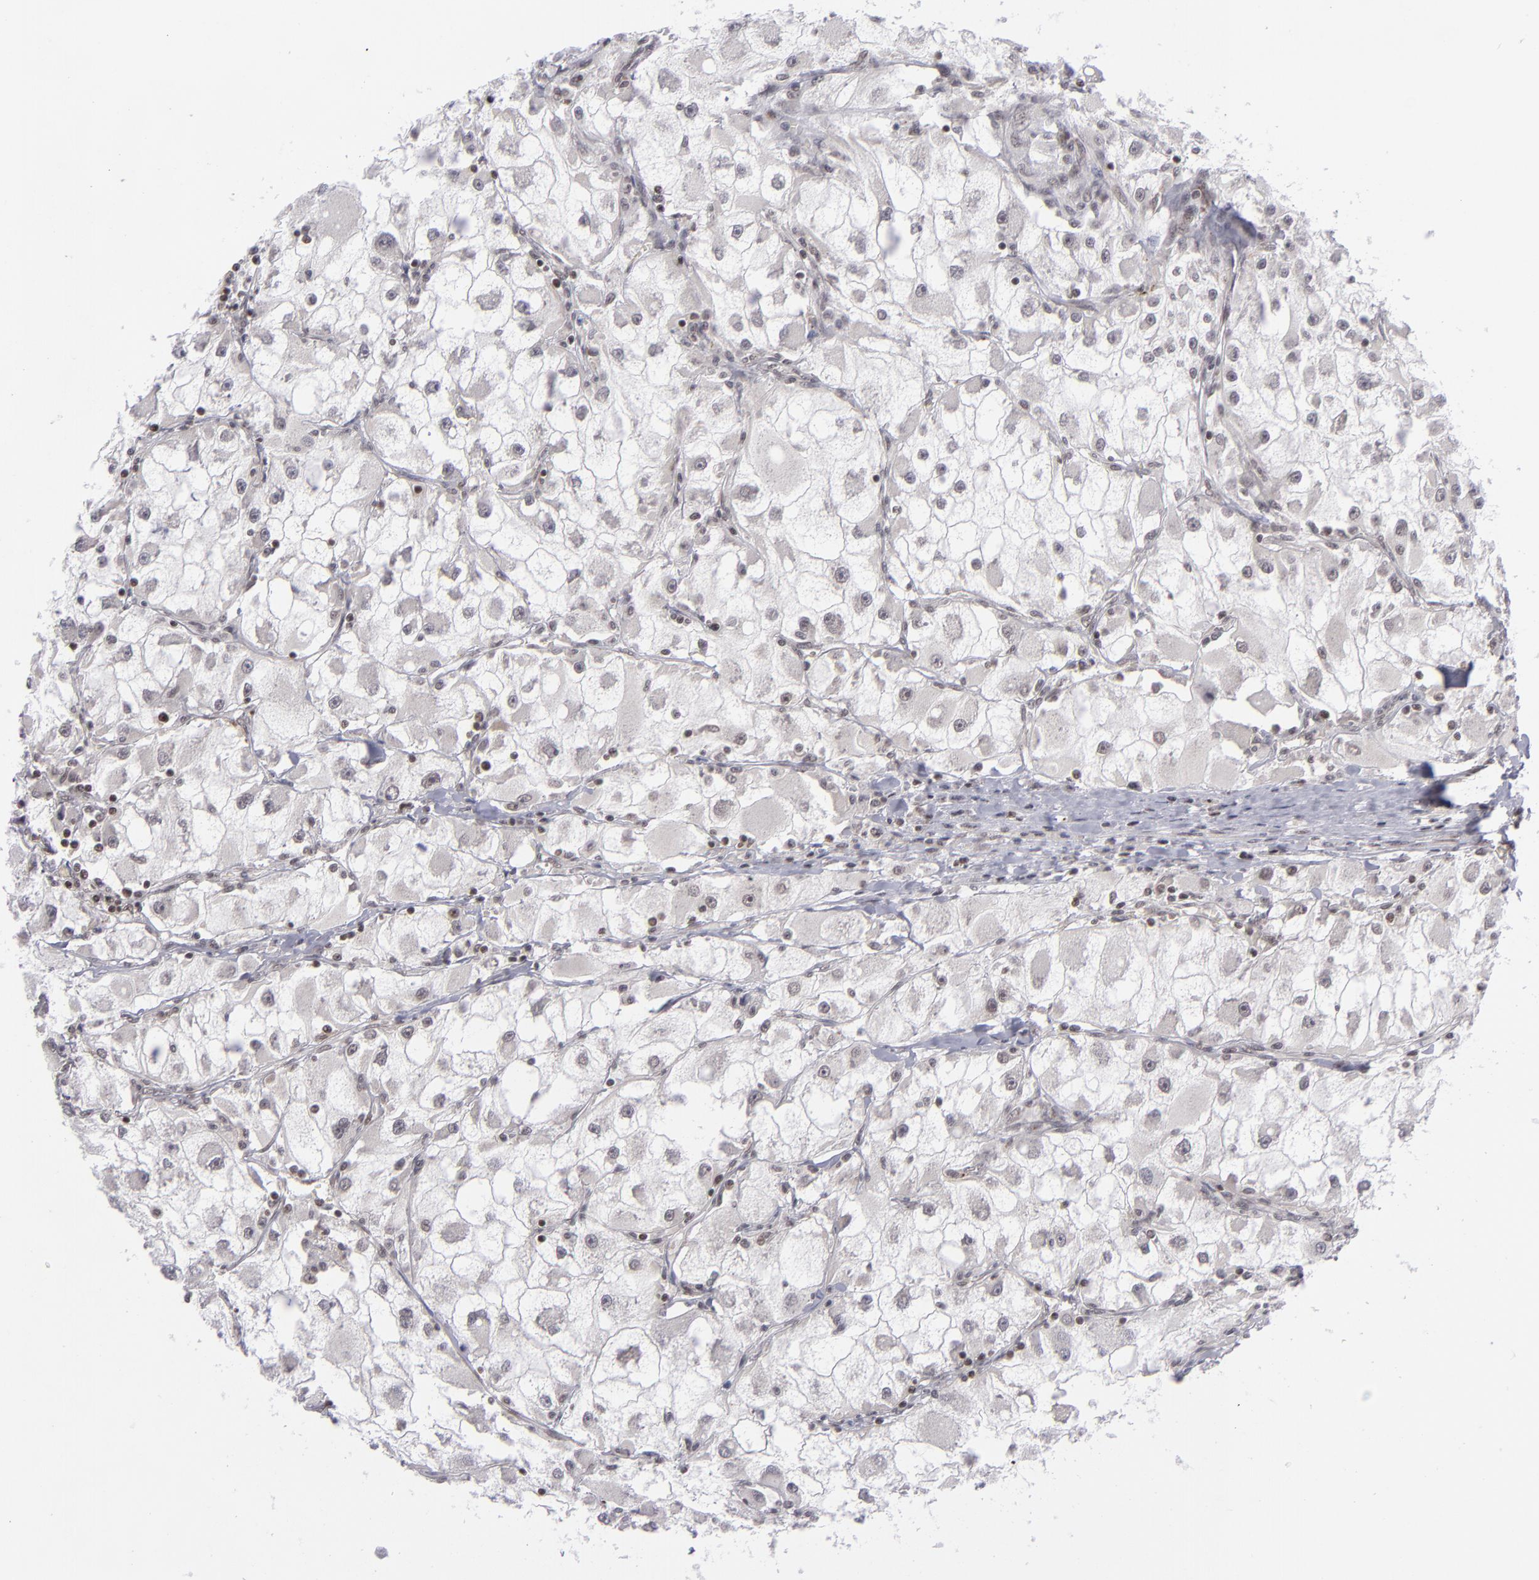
{"staining": {"intensity": "weak", "quantity": "<25%", "location": "nuclear"}, "tissue": "renal cancer", "cell_type": "Tumor cells", "image_type": "cancer", "snomed": [{"axis": "morphology", "description": "Adenocarcinoma, NOS"}, {"axis": "topography", "description": "Kidney"}], "caption": "Renal adenocarcinoma stained for a protein using immunohistochemistry exhibits no positivity tumor cells.", "gene": "MLLT3", "patient": {"sex": "female", "age": 73}}